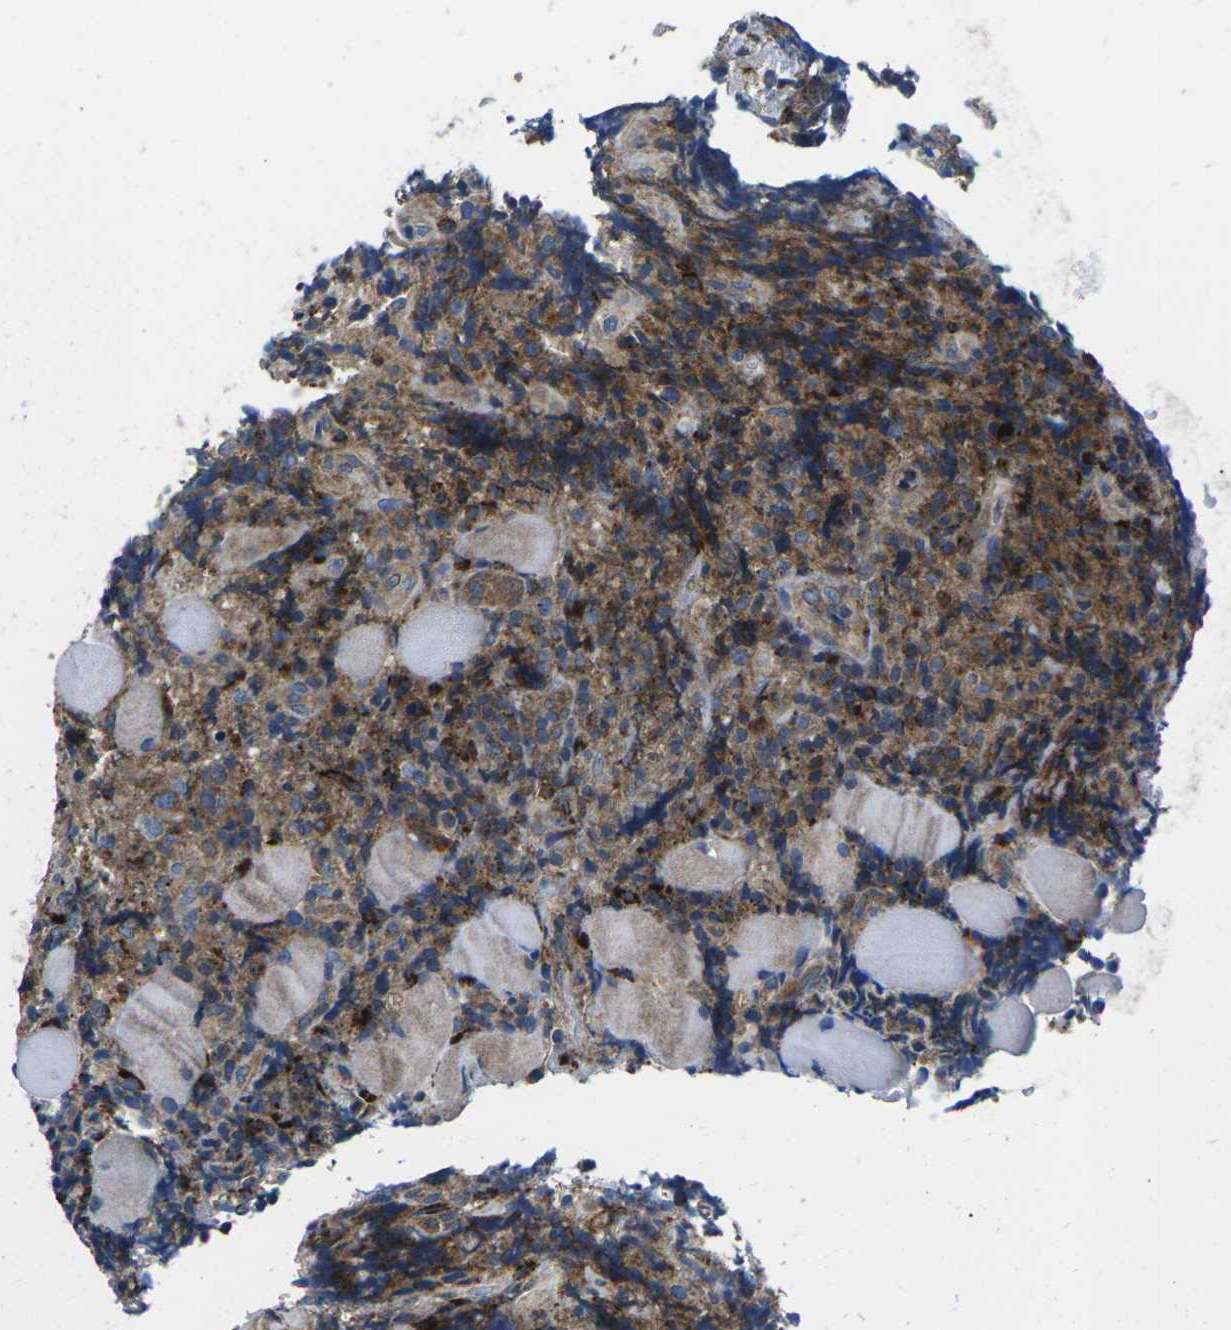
{"staining": {"intensity": "strong", "quantity": "25%-75%", "location": "cytoplasmic/membranous"}, "tissue": "lymphoma", "cell_type": "Tumor cells", "image_type": "cancer", "snomed": [{"axis": "morphology", "description": "Malignant lymphoma, non-Hodgkin's type, High grade"}, {"axis": "topography", "description": "Tonsil"}], "caption": "High-grade malignant lymphoma, non-Hodgkin's type stained with a protein marker exhibits strong staining in tumor cells.", "gene": "DLG1", "patient": {"sex": "female", "age": 36}}